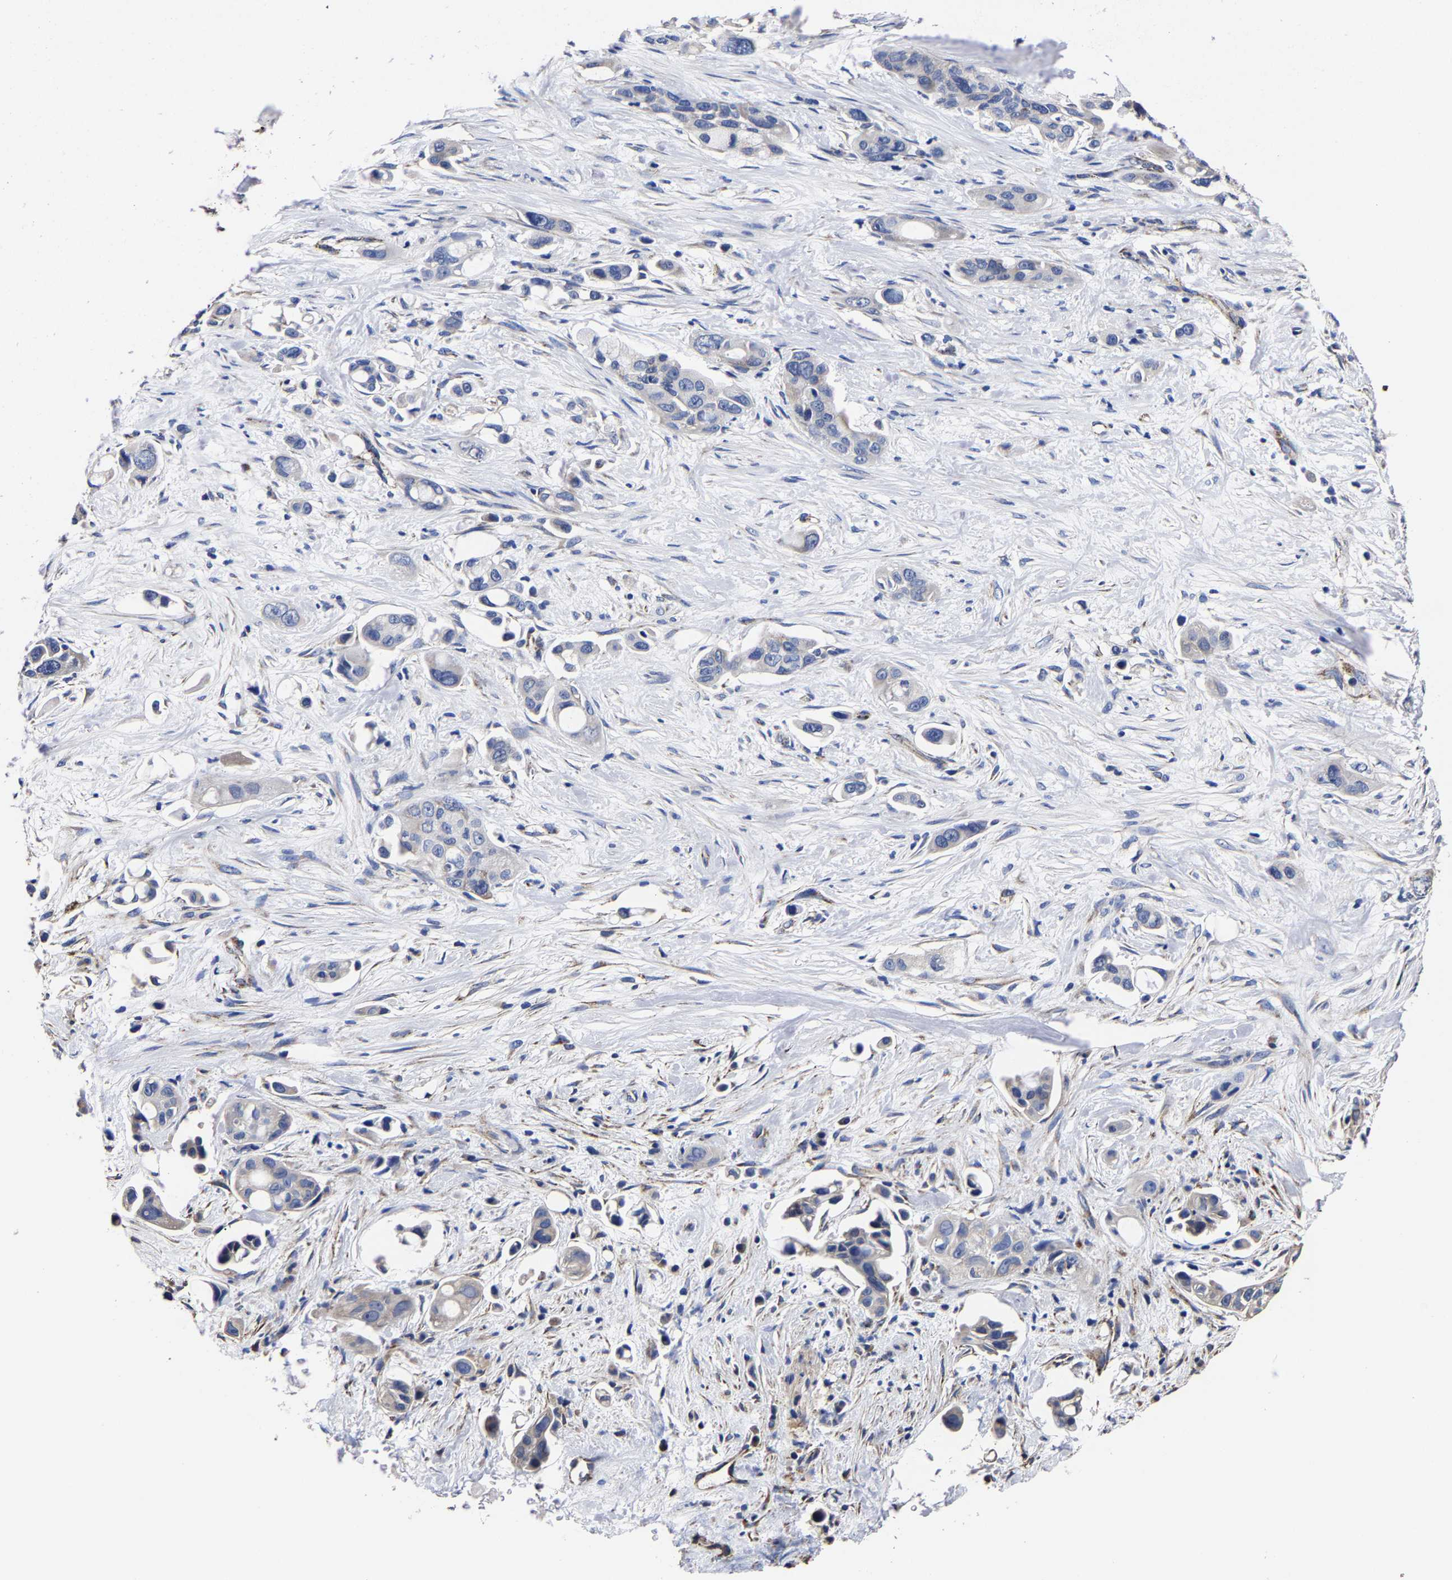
{"staining": {"intensity": "negative", "quantity": "none", "location": "none"}, "tissue": "pancreatic cancer", "cell_type": "Tumor cells", "image_type": "cancer", "snomed": [{"axis": "morphology", "description": "Adenocarcinoma, NOS"}, {"axis": "topography", "description": "Pancreas"}], "caption": "Tumor cells are negative for brown protein staining in pancreatic adenocarcinoma. The staining is performed using DAB (3,3'-diaminobenzidine) brown chromogen with nuclei counter-stained in using hematoxylin.", "gene": "AASS", "patient": {"sex": "male", "age": 53}}